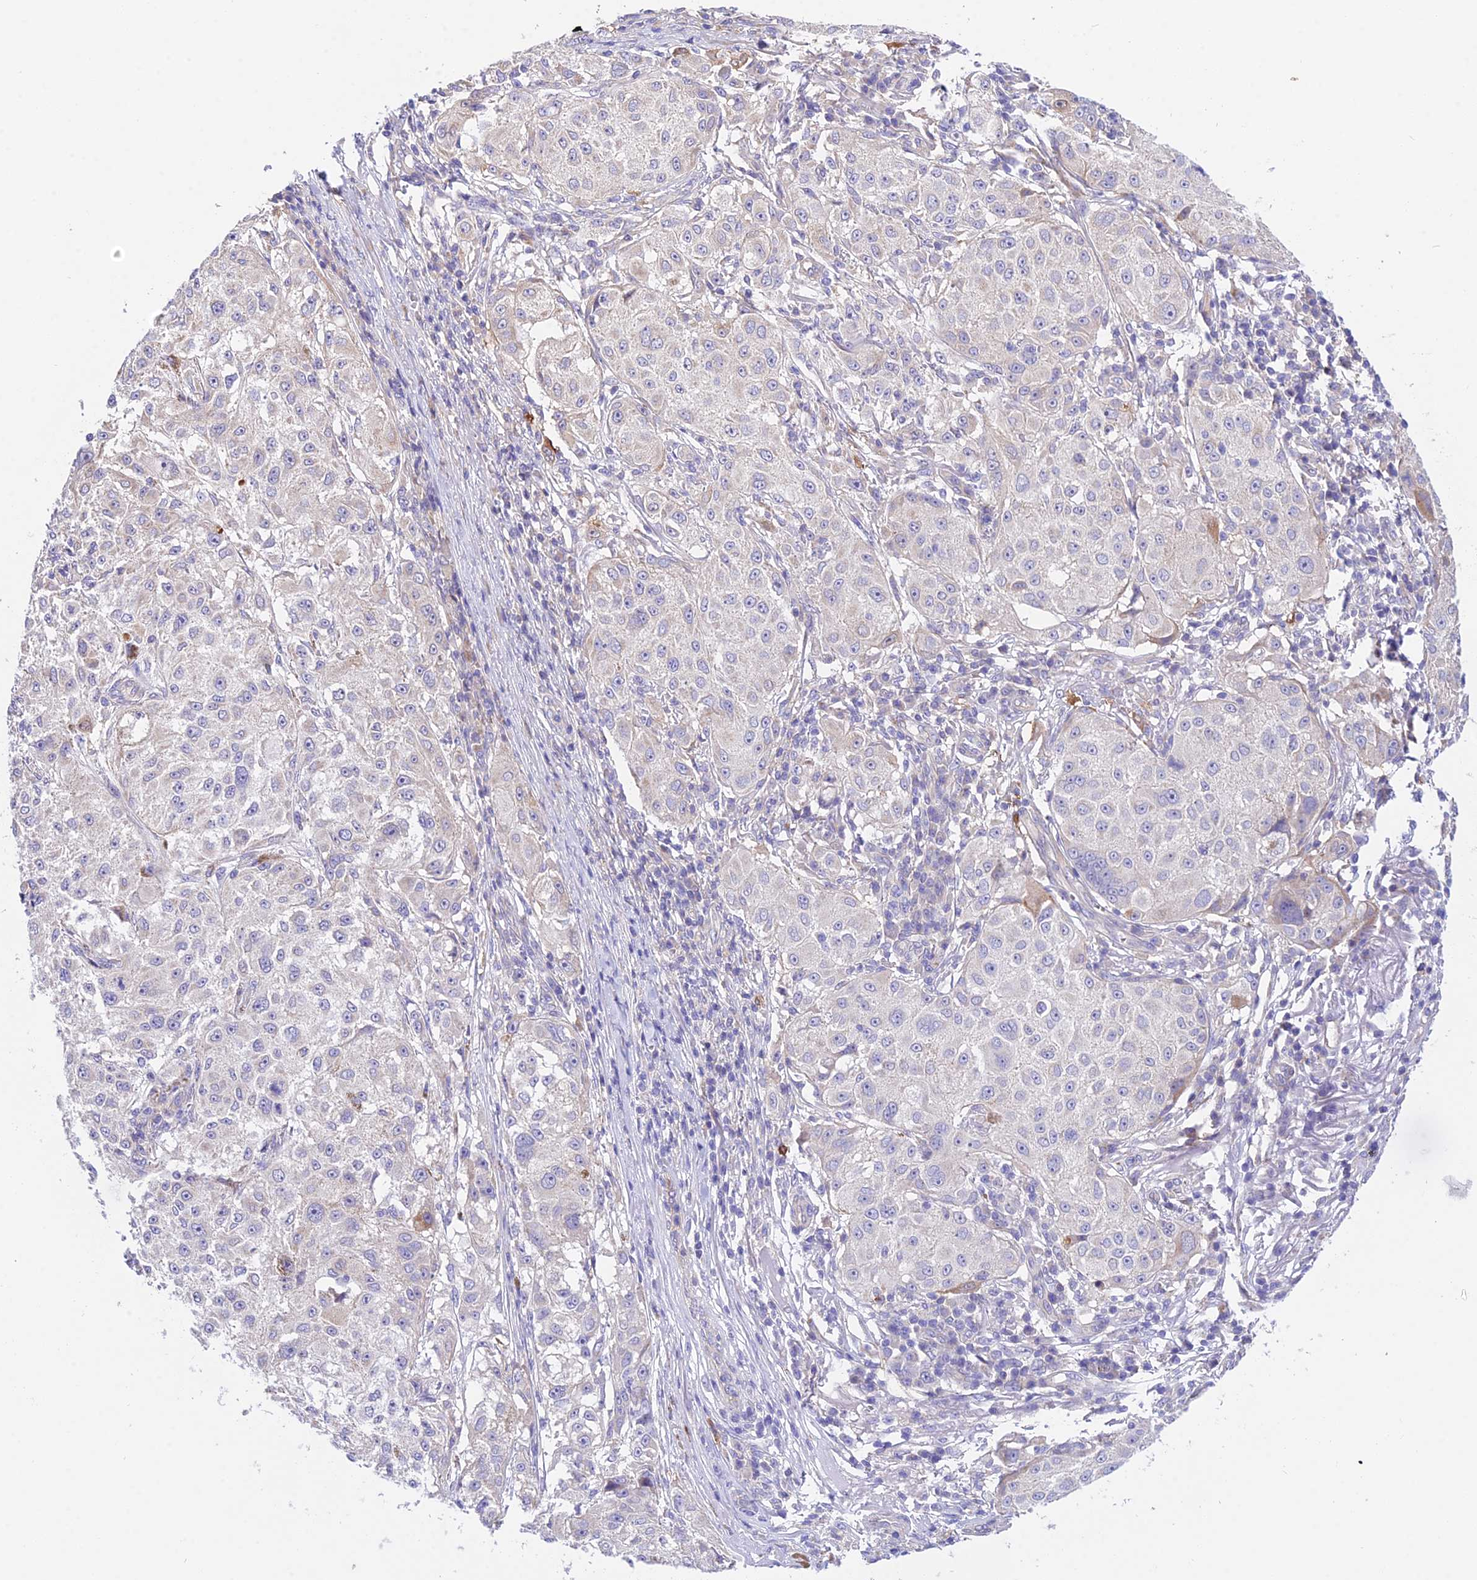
{"staining": {"intensity": "negative", "quantity": "none", "location": "none"}, "tissue": "melanoma", "cell_type": "Tumor cells", "image_type": "cancer", "snomed": [{"axis": "morphology", "description": "Necrosis, NOS"}, {"axis": "morphology", "description": "Malignant melanoma, NOS"}, {"axis": "topography", "description": "Skin"}], "caption": "Immunohistochemical staining of malignant melanoma displays no significant positivity in tumor cells.", "gene": "TRIM43B", "patient": {"sex": "female", "age": 87}}